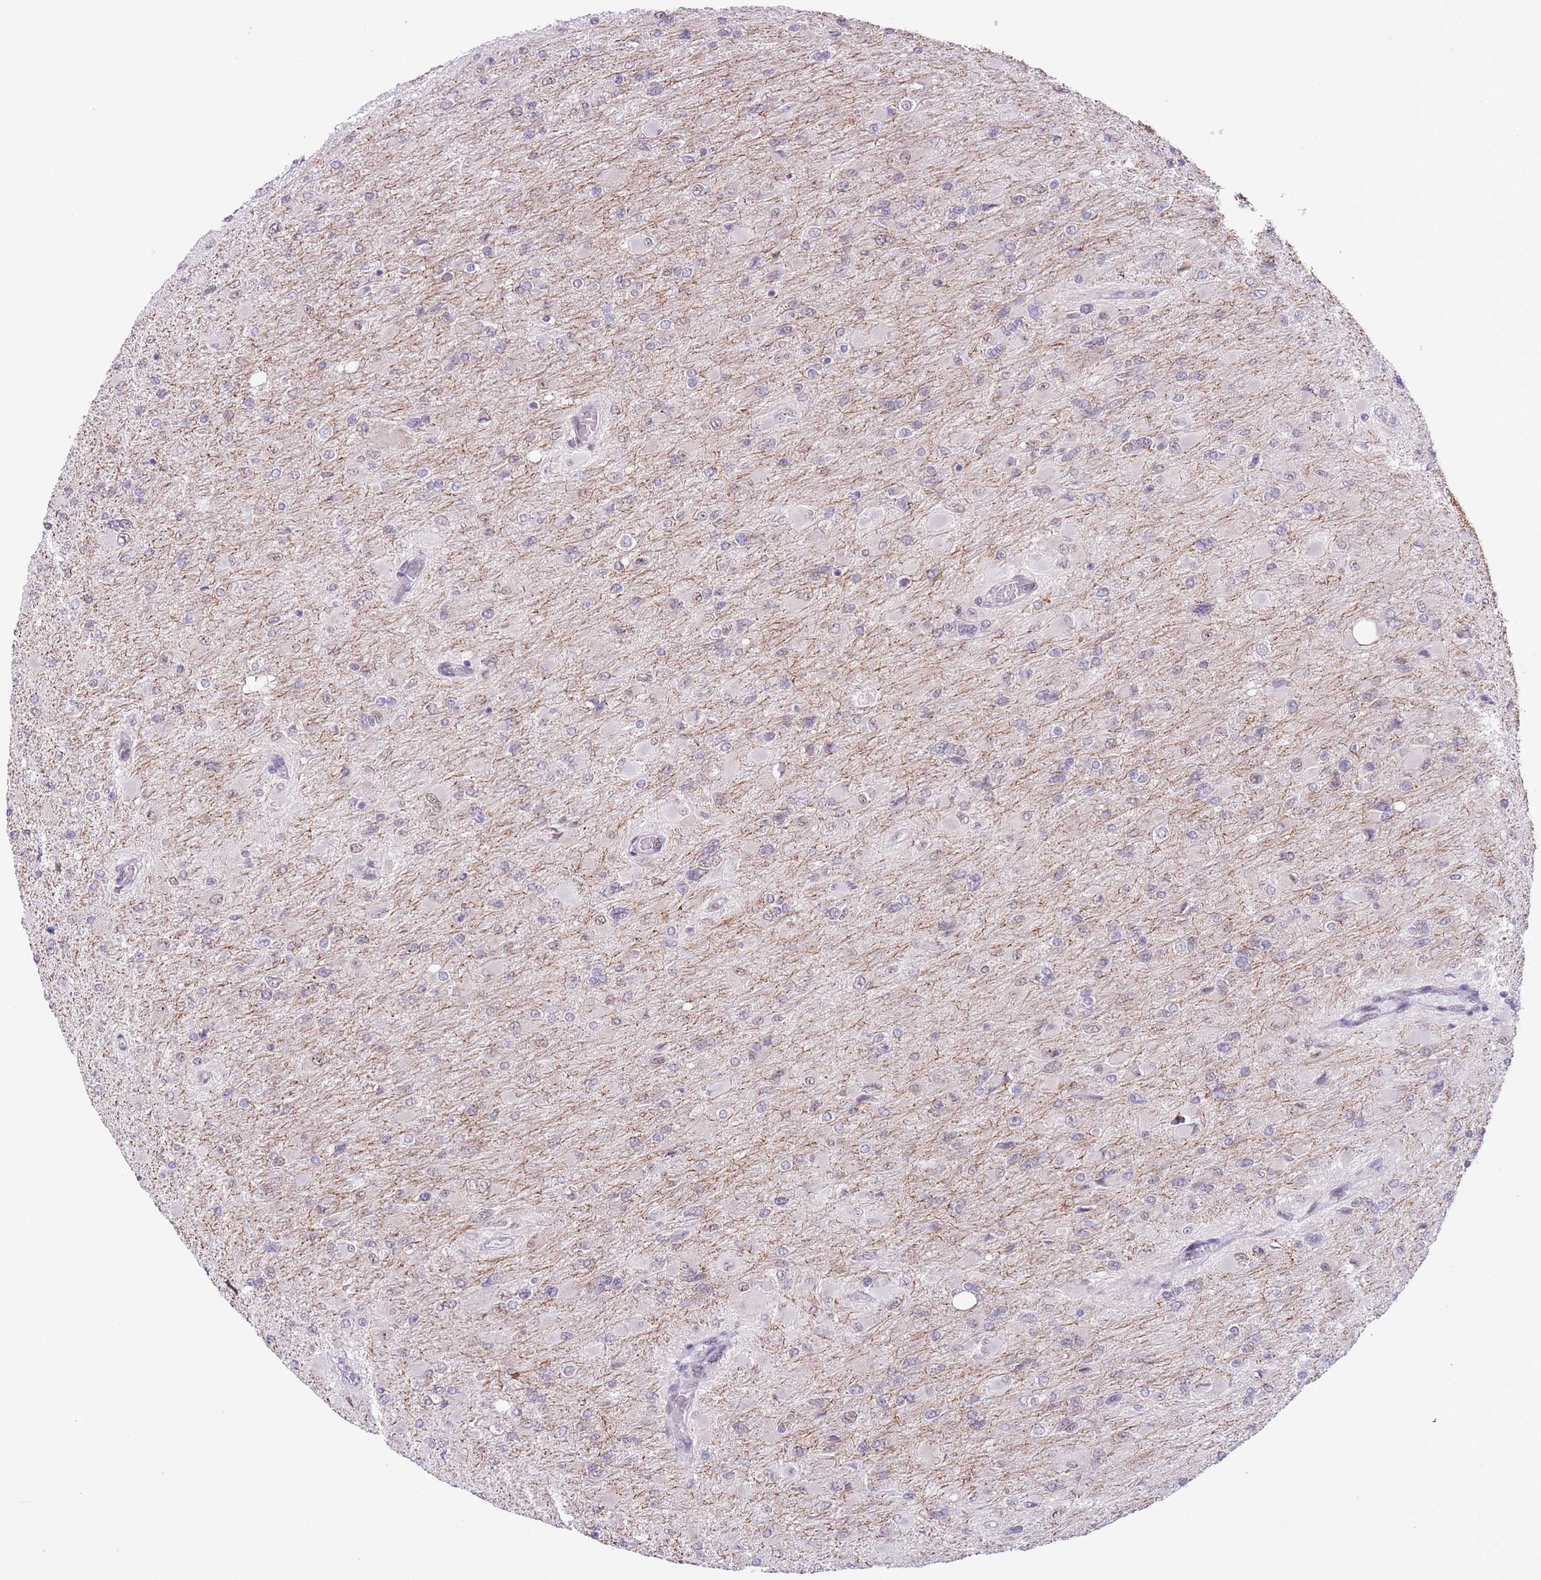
{"staining": {"intensity": "negative", "quantity": "none", "location": "none"}, "tissue": "glioma", "cell_type": "Tumor cells", "image_type": "cancer", "snomed": [{"axis": "morphology", "description": "Glioma, malignant, High grade"}, {"axis": "topography", "description": "Cerebral cortex"}], "caption": "Tumor cells show no significant protein expression in glioma. The staining is performed using DAB (3,3'-diaminobenzidine) brown chromogen with nuclei counter-stained in using hematoxylin.", "gene": "ZNF576", "patient": {"sex": "female", "age": 36}}